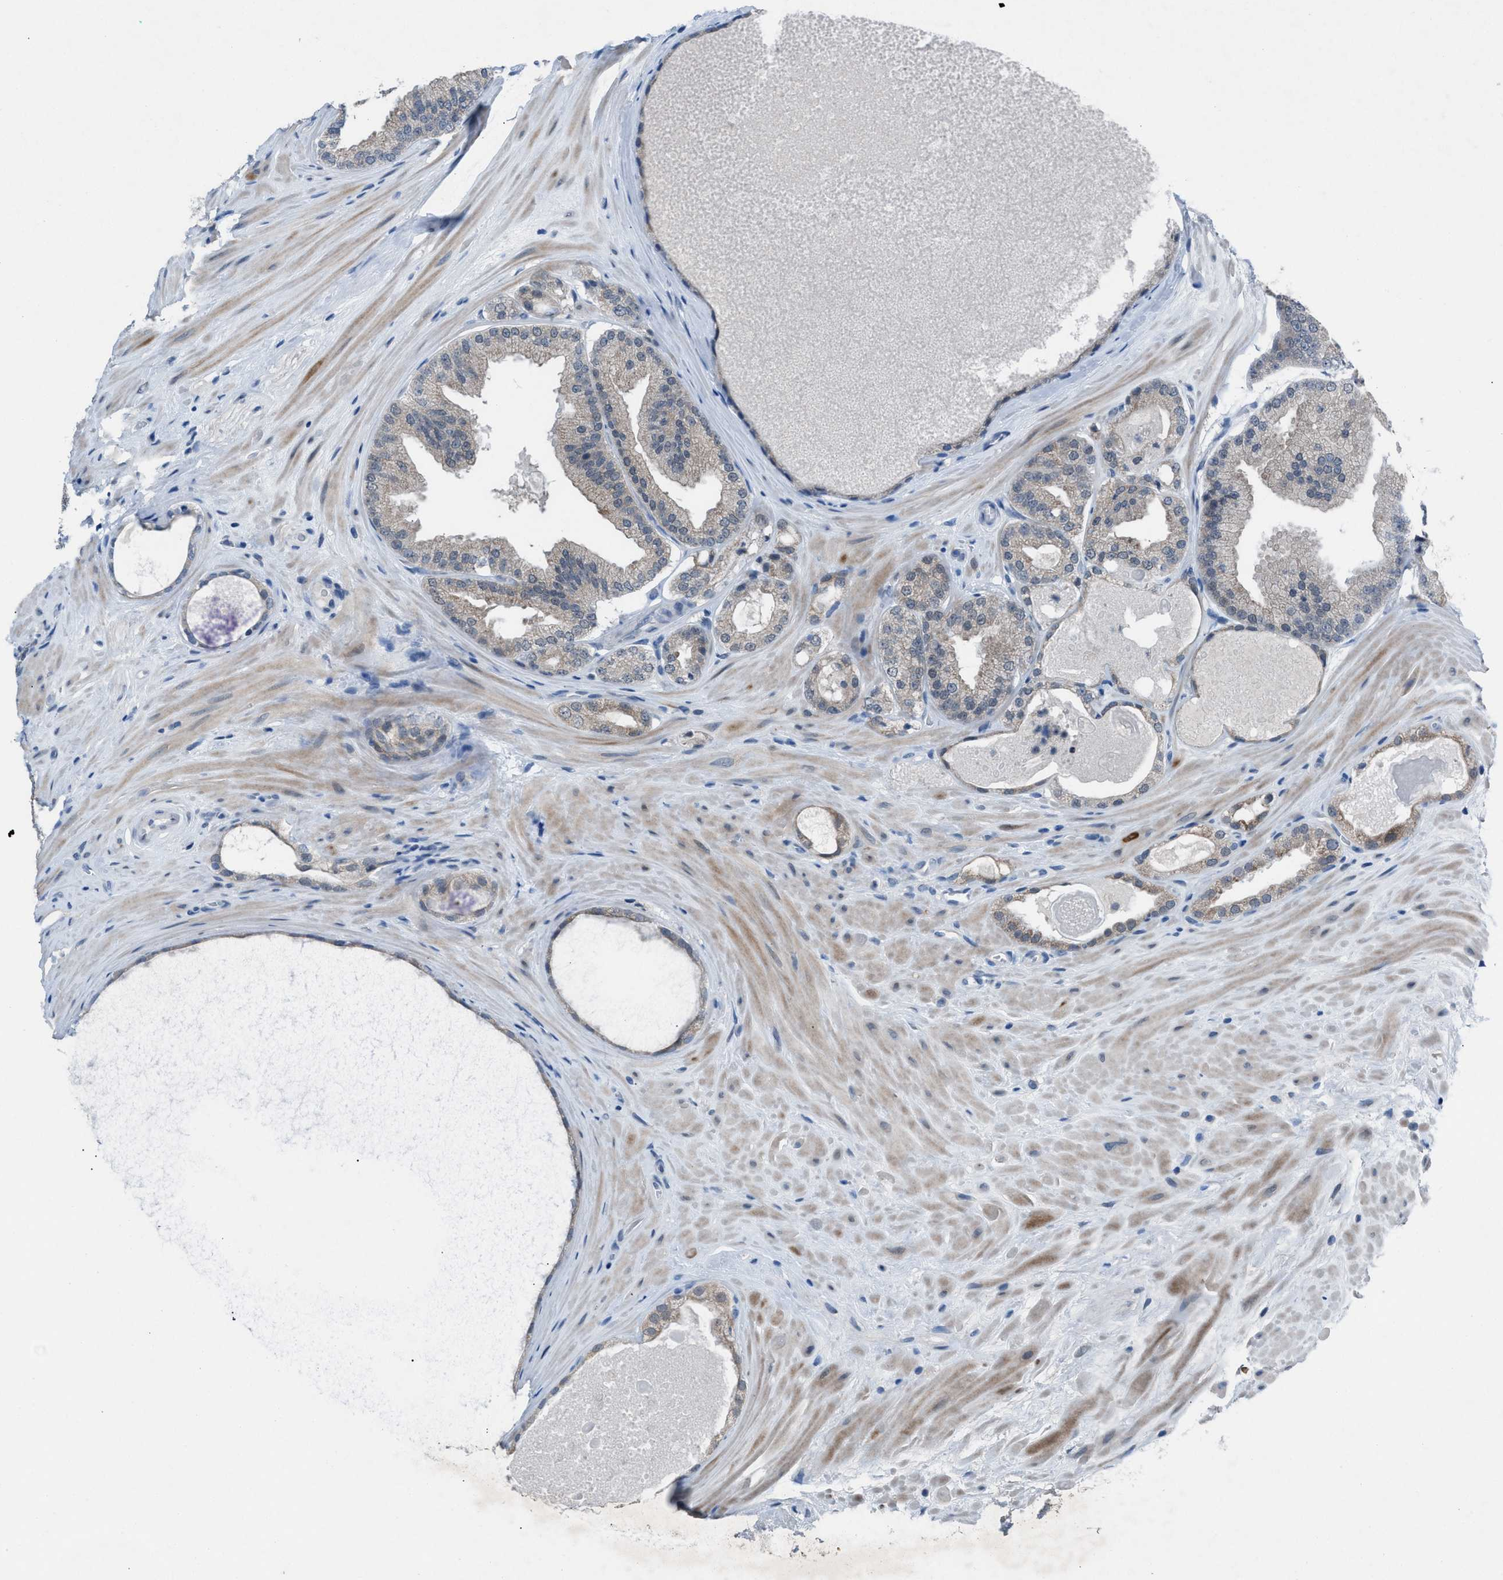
{"staining": {"intensity": "weak", "quantity": "<25%", "location": "cytoplasmic/membranous"}, "tissue": "prostate cancer", "cell_type": "Tumor cells", "image_type": "cancer", "snomed": [{"axis": "morphology", "description": "Adenocarcinoma, Low grade"}, {"axis": "topography", "description": "Prostate"}], "caption": "Immunohistochemistry (IHC) image of human prostate cancer (adenocarcinoma (low-grade)) stained for a protein (brown), which shows no expression in tumor cells.", "gene": "ANAPC11", "patient": {"sex": "male", "age": 65}}